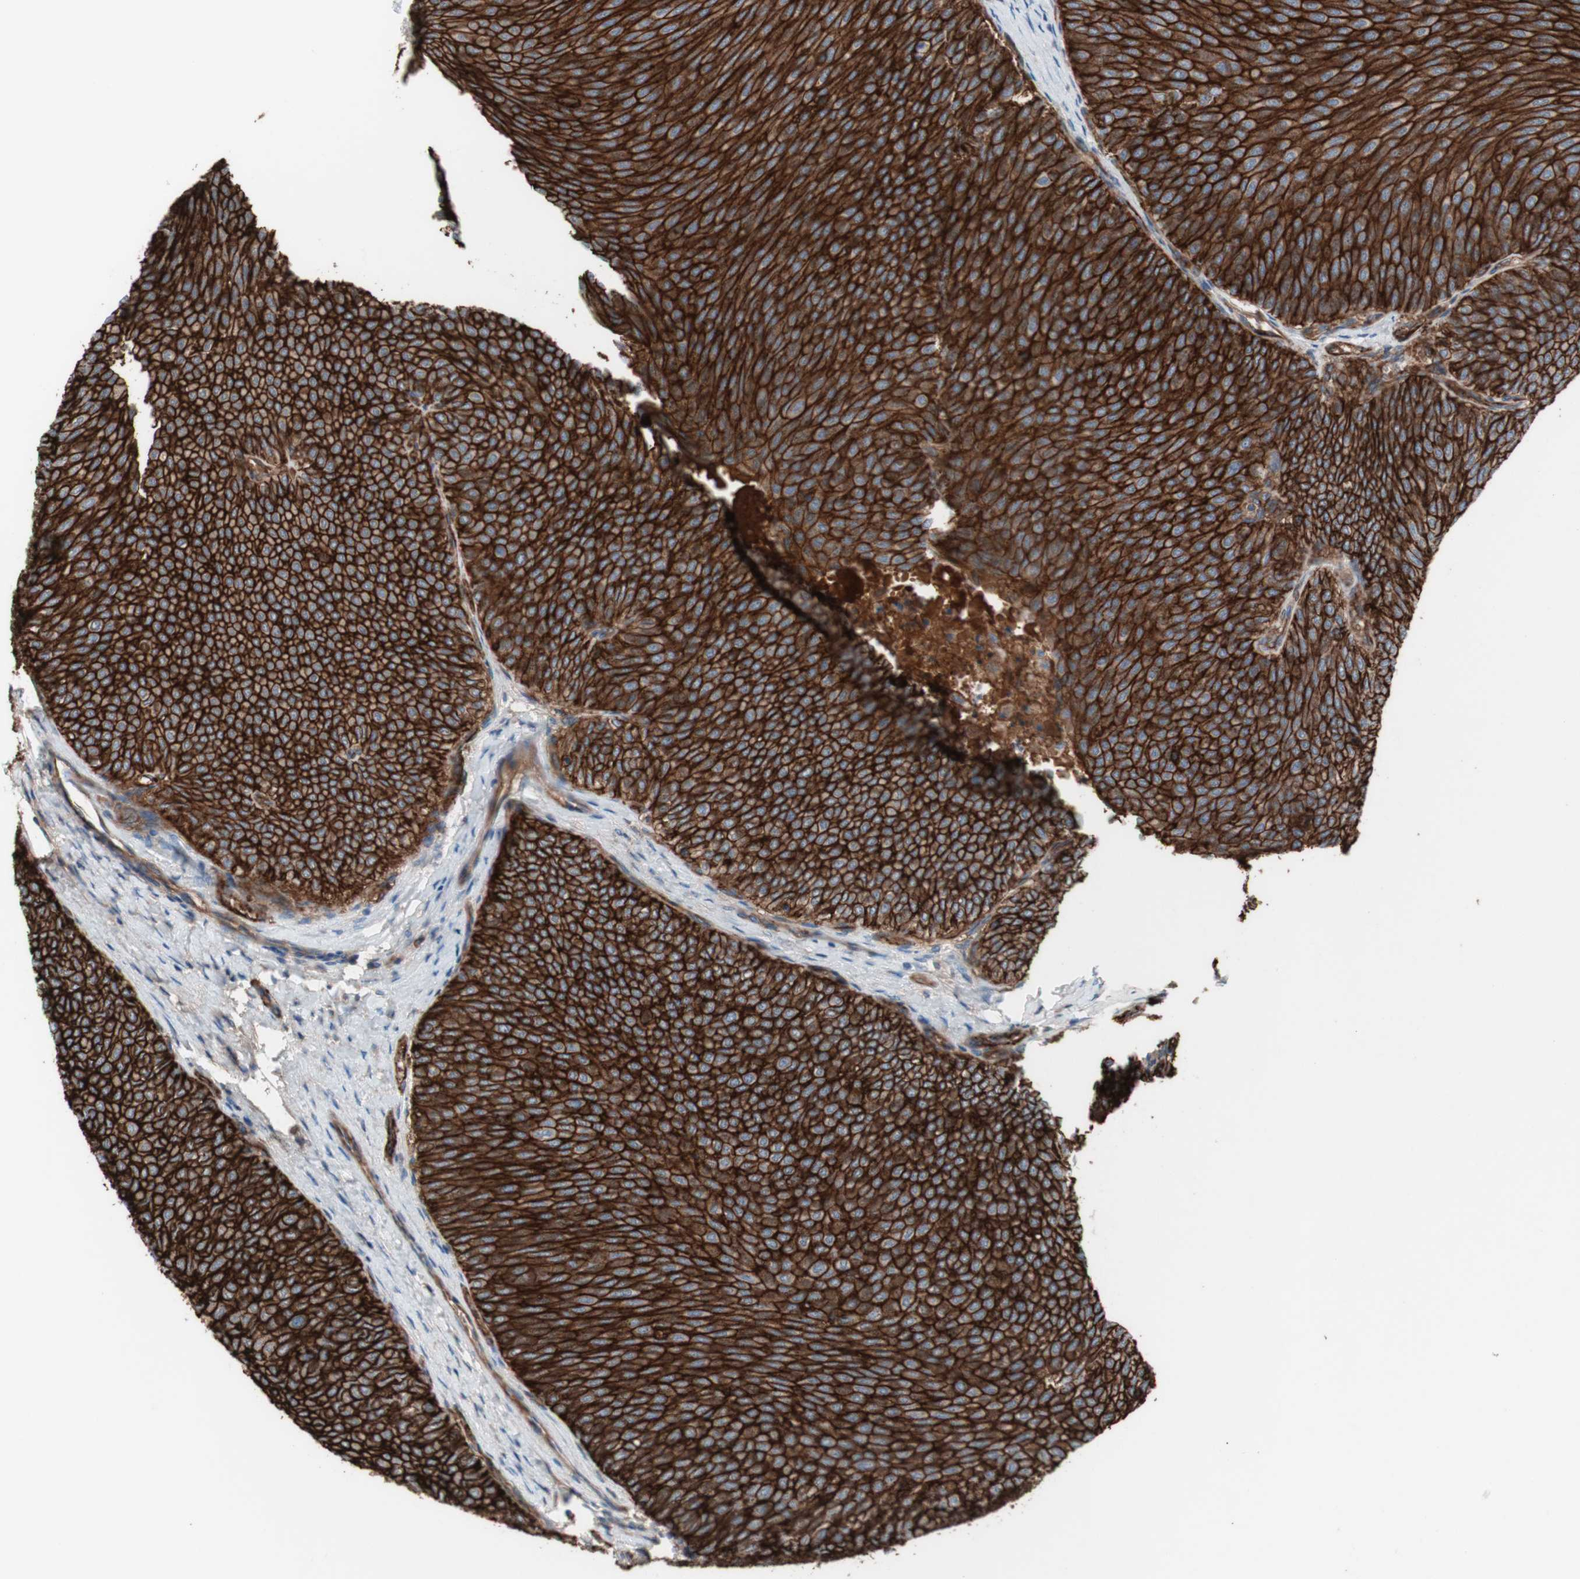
{"staining": {"intensity": "strong", "quantity": ">75%", "location": "cytoplasmic/membranous"}, "tissue": "urothelial cancer", "cell_type": "Tumor cells", "image_type": "cancer", "snomed": [{"axis": "morphology", "description": "Urothelial carcinoma, Low grade"}, {"axis": "topography", "description": "Urinary bladder"}], "caption": "Protein positivity by IHC reveals strong cytoplasmic/membranous positivity in approximately >75% of tumor cells in urothelial cancer. The staining was performed using DAB, with brown indicating positive protein expression. Nuclei are stained blue with hematoxylin.", "gene": "CD46", "patient": {"sex": "male", "age": 78}}